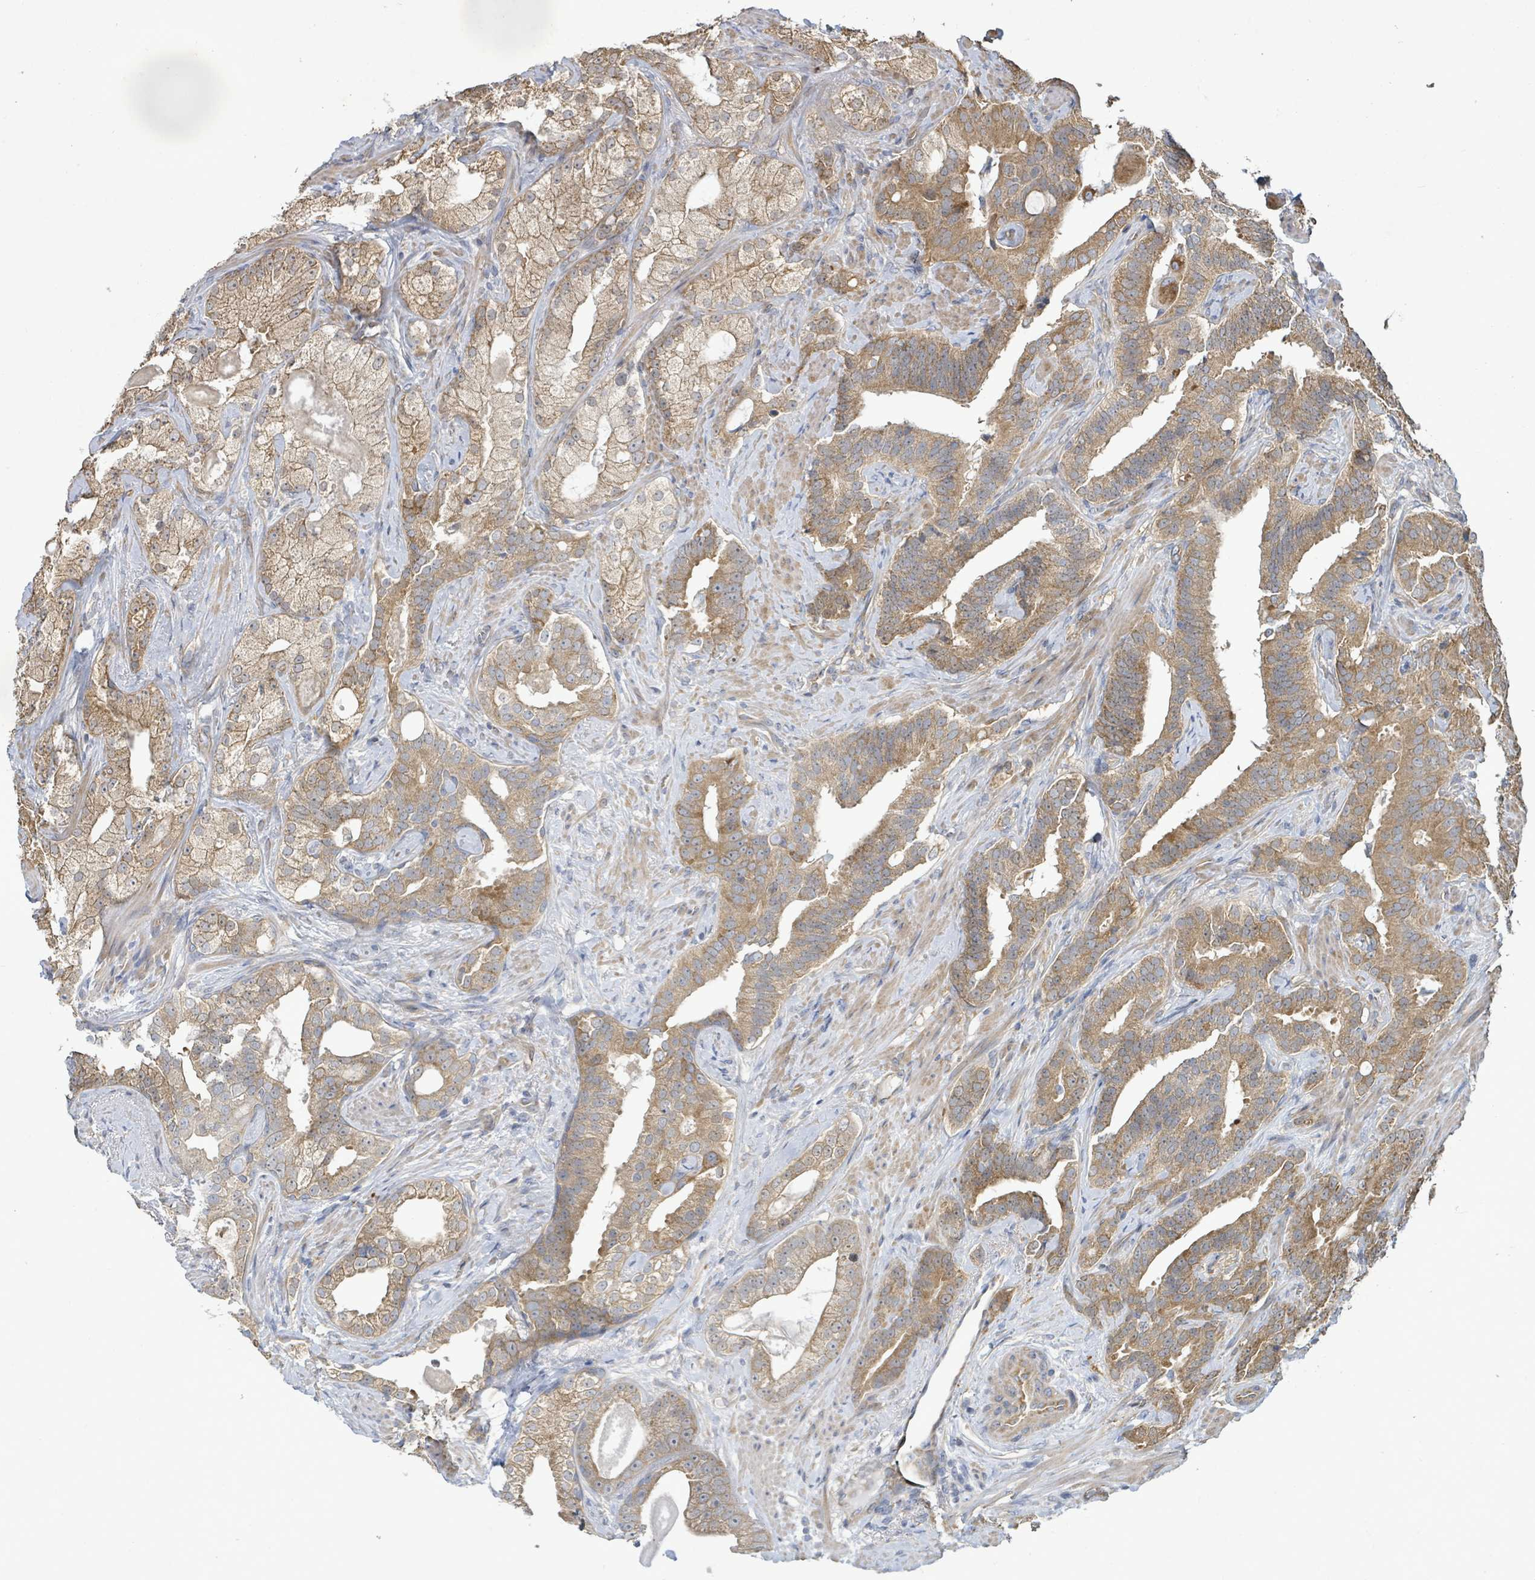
{"staining": {"intensity": "moderate", "quantity": ">75%", "location": "cytoplasmic/membranous"}, "tissue": "prostate cancer", "cell_type": "Tumor cells", "image_type": "cancer", "snomed": [{"axis": "morphology", "description": "Adenocarcinoma, High grade"}, {"axis": "topography", "description": "Prostate"}], "caption": "Approximately >75% of tumor cells in prostate high-grade adenocarcinoma exhibit moderate cytoplasmic/membranous protein expression as visualized by brown immunohistochemical staining.", "gene": "KBTBD11", "patient": {"sex": "male", "age": 64}}